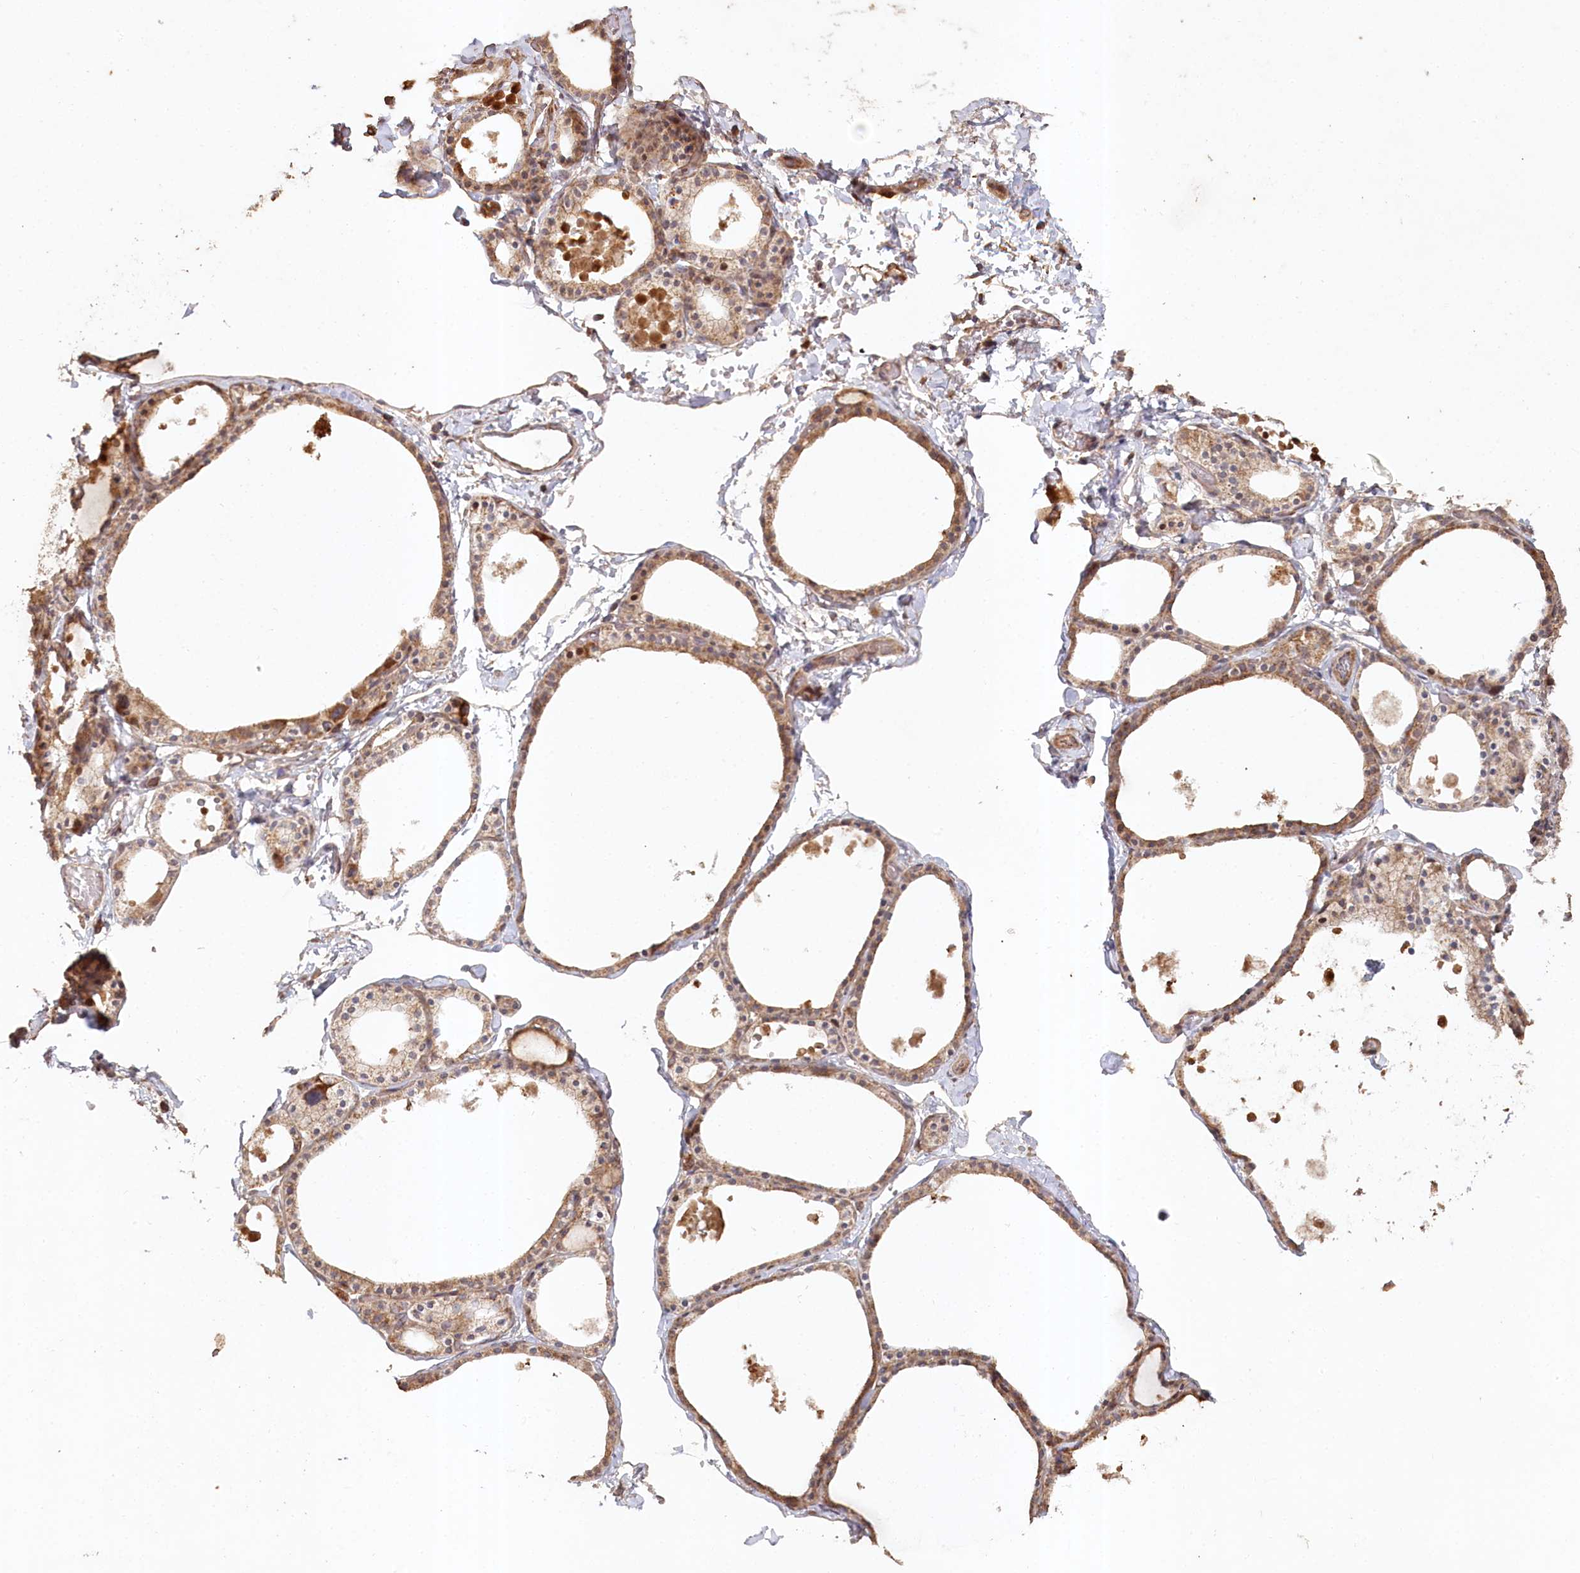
{"staining": {"intensity": "moderate", "quantity": ">75%", "location": "cytoplasmic/membranous"}, "tissue": "thyroid gland", "cell_type": "Glandular cells", "image_type": "normal", "snomed": [{"axis": "morphology", "description": "Normal tissue, NOS"}, {"axis": "topography", "description": "Thyroid gland"}], "caption": "Moderate cytoplasmic/membranous protein expression is appreciated in about >75% of glandular cells in thyroid gland. The staining was performed using DAB (3,3'-diaminobenzidine), with brown indicating positive protein expression. Nuclei are stained blue with hematoxylin.", "gene": "HAL", "patient": {"sex": "male", "age": 56}}